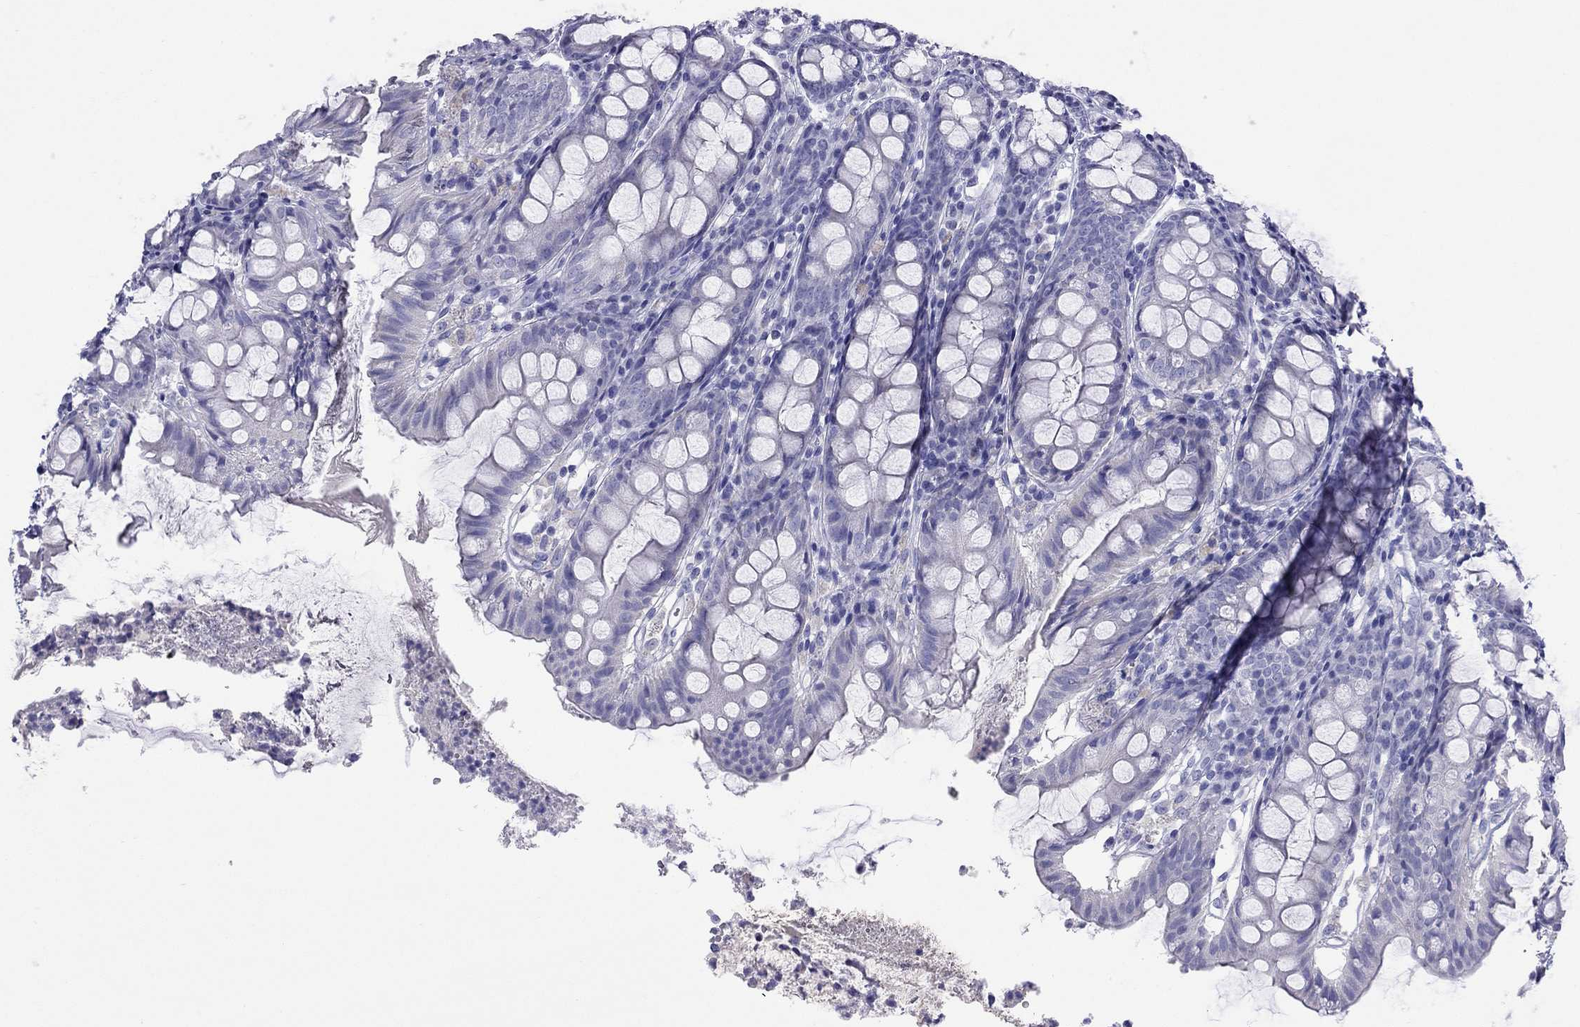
{"staining": {"intensity": "negative", "quantity": "none", "location": "none"}, "tissue": "colon", "cell_type": "Glandular cells", "image_type": "normal", "snomed": [{"axis": "morphology", "description": "Normal tissue, NOS"}, {"axis": "topography", "description": "Colon"}], "caption": "Immunohistochemistry micrograph of normal colon: colon stained with DAB (3,3'-diaminobenzidine) displays no significant protein expression in glandular cells.", "gene": "FIGLA", "patient": {"sex": "female", "age": 84}}